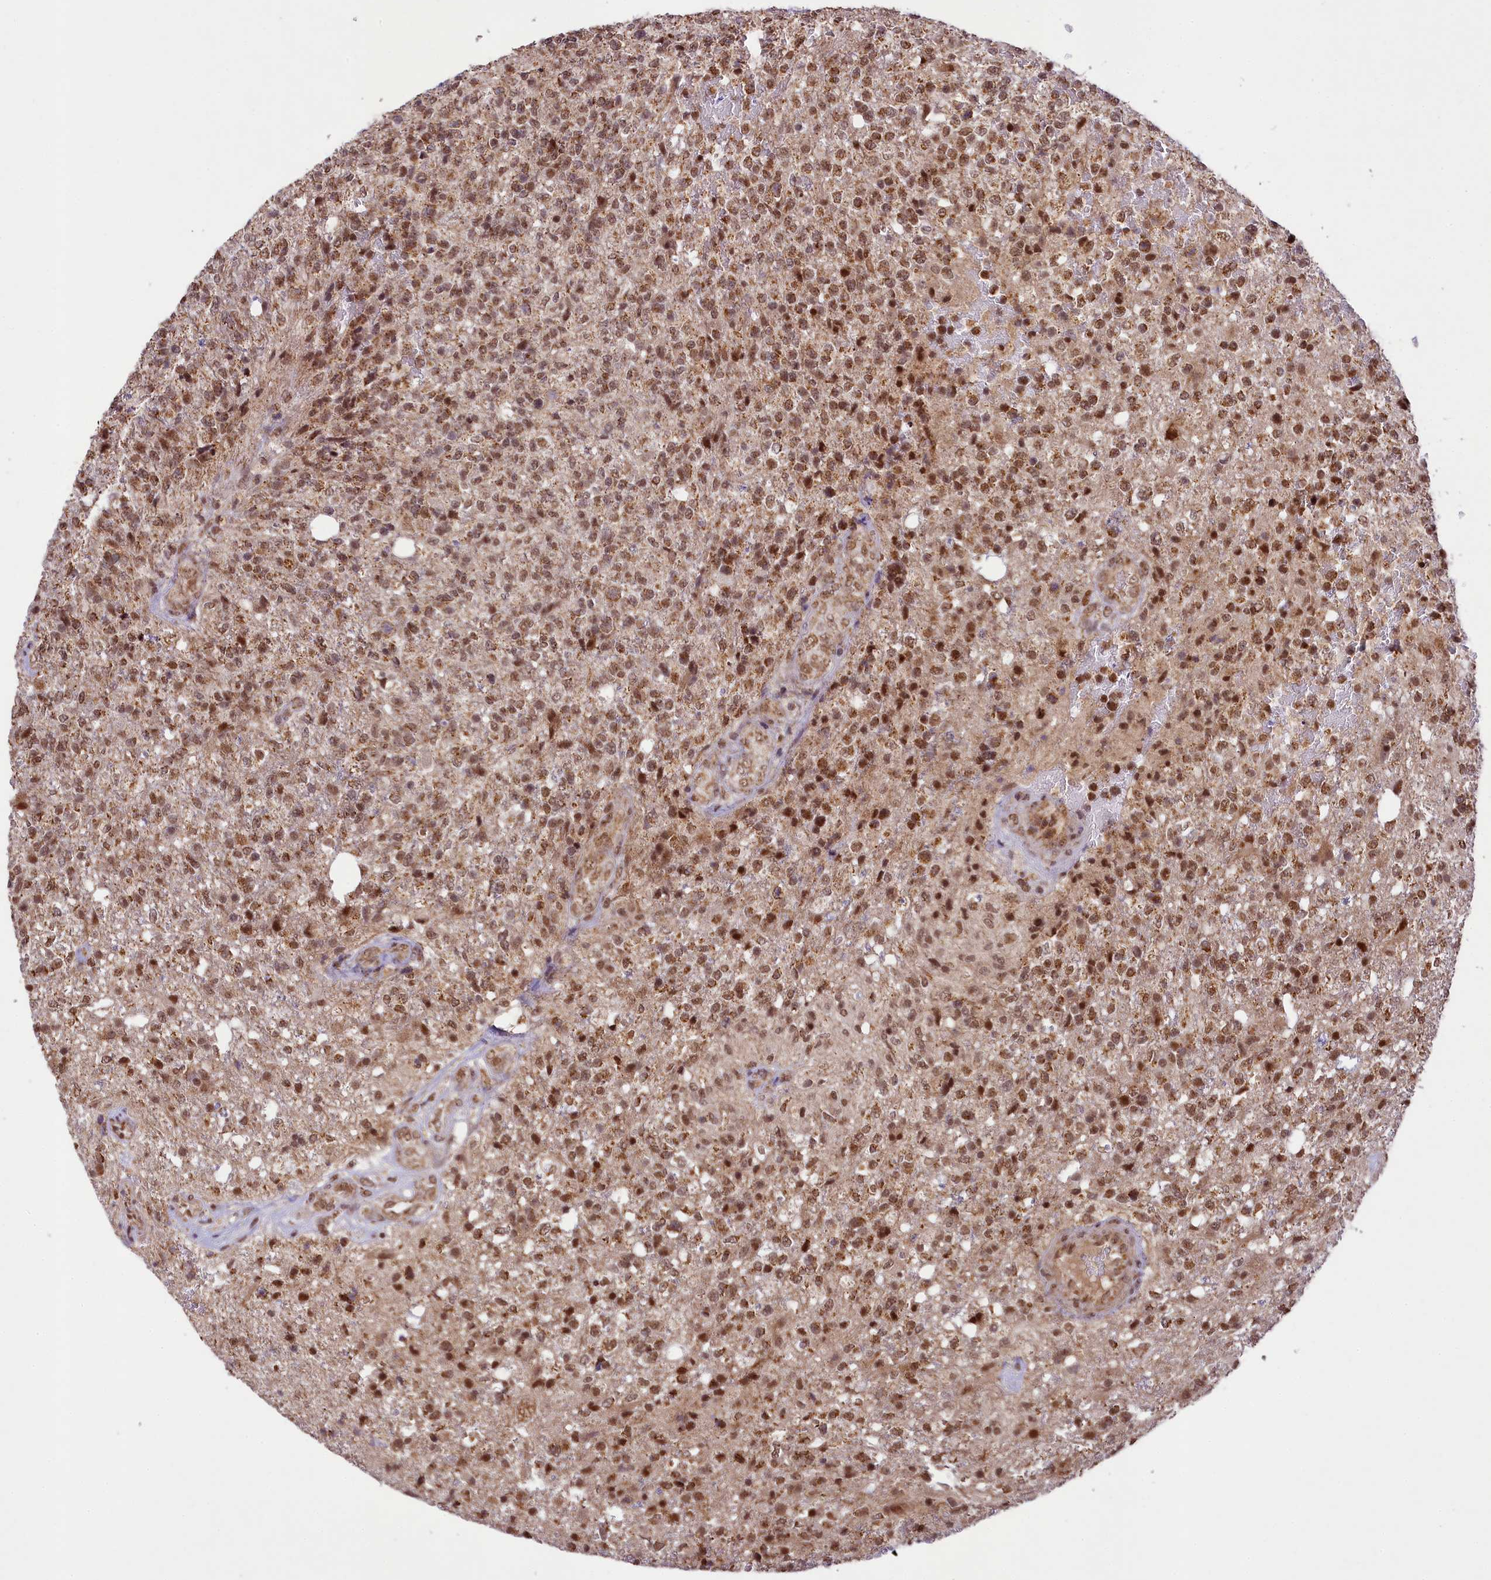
{"staining": {"intensity": "moderate", "quantity": ">75%", "location": "cytoplasmic/membranous,nuclear"}, "tissue": "glioma", "cell_type": "Tumor cells", "image_type": "cancer", "snomed": [{"axis": "morphology", "description": "Glioma, malignant, High grade"}, {"axis": "topography", "description": "Brain"}], "caption": "Glioma stained with a protein marker reveals moderate staining in tumor cells.", "gene": "PAF1", "patient": {"sex": "male", "age": 56}}